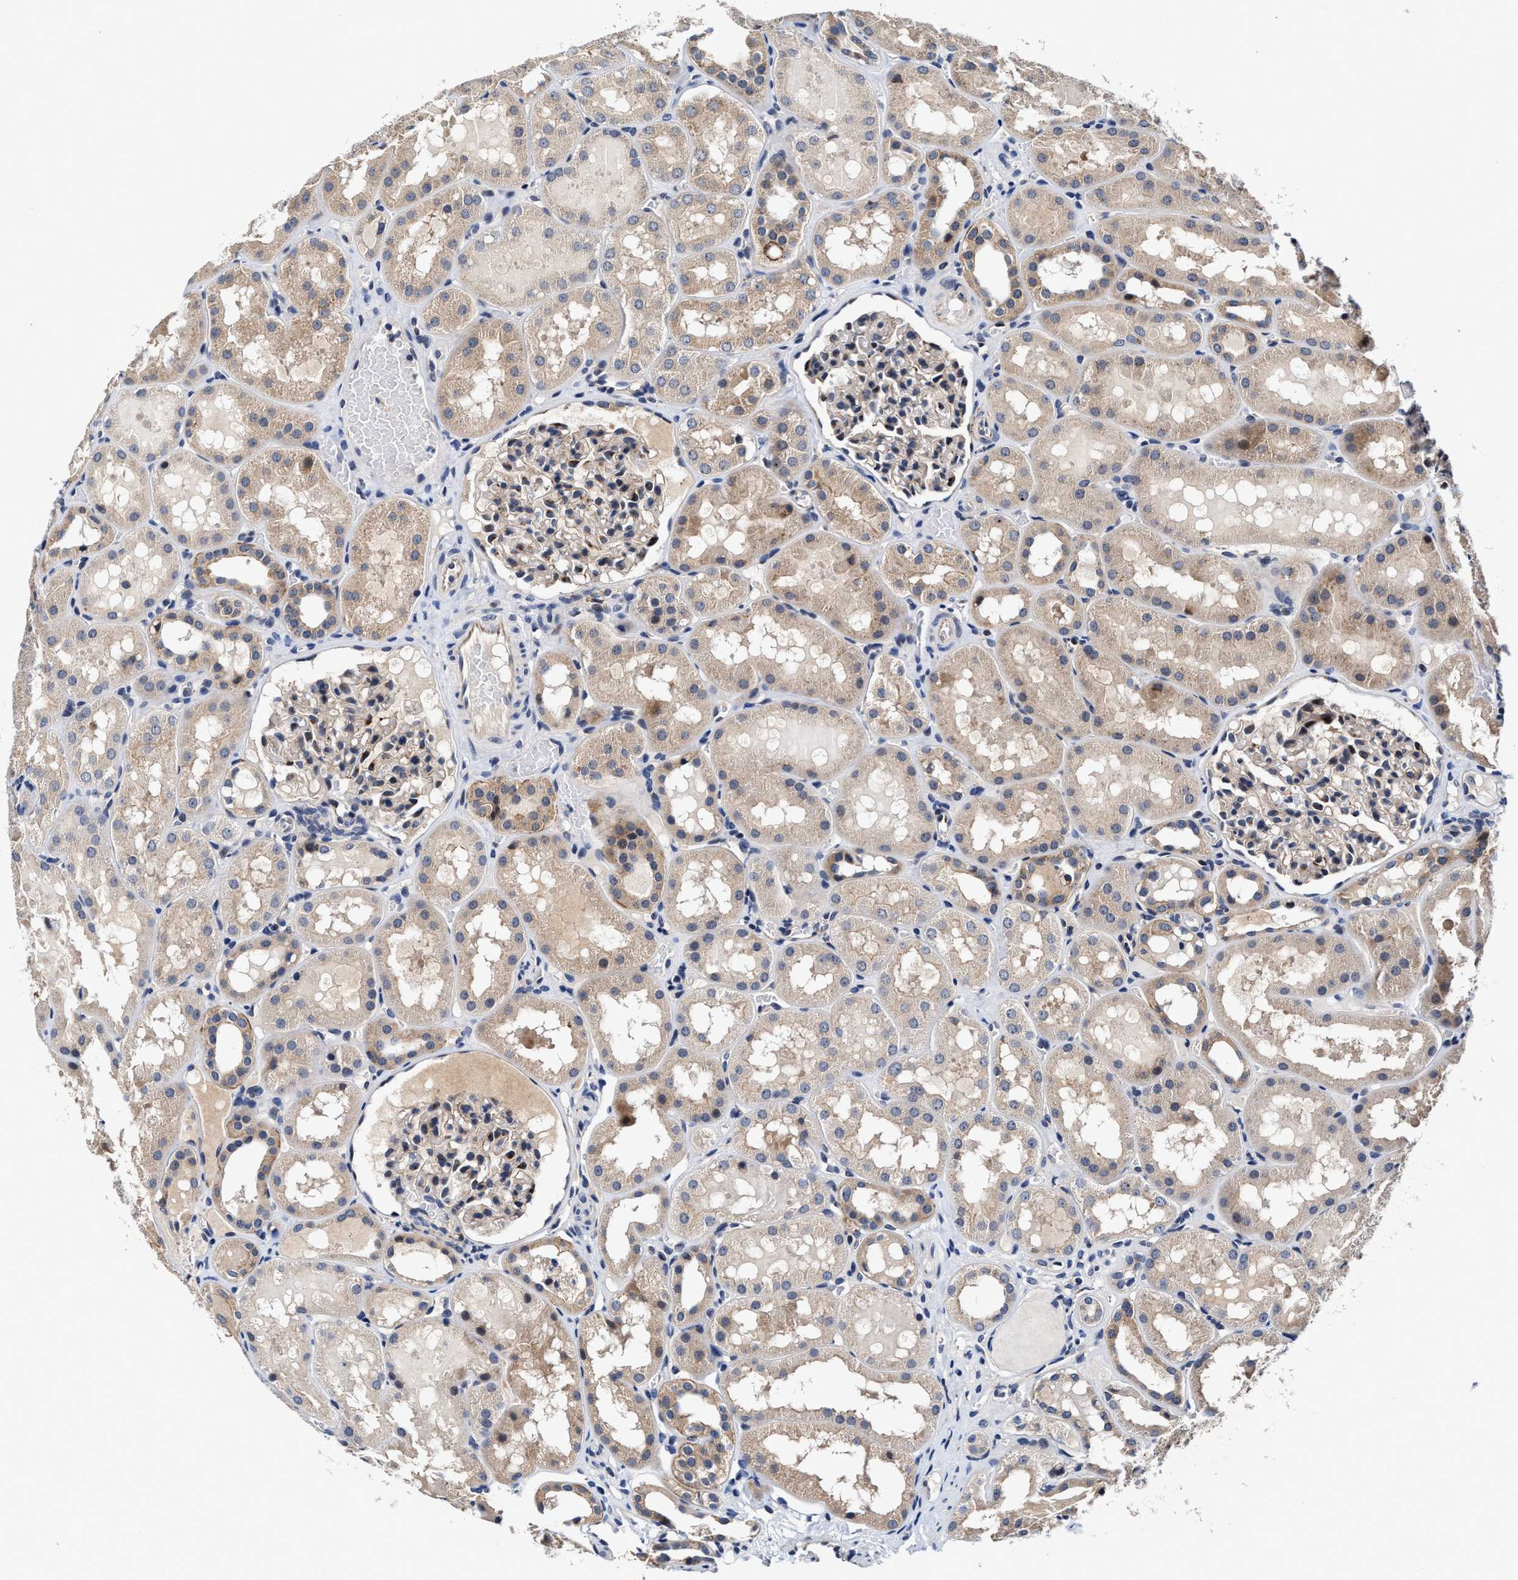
{"staining": {"intensity": "moderate", "quantity": "<25%", "location": "cytoplasmic/membranous"}, "tissue": "kidney", "cell_type": "Cells in glomeruli", "image_type": "normal", "snomed": [{"axis": "morphology", "description": "Normal tissue, NOS"}, {"axis": "topography", "description": "Kidney"}, {"axis": "topography", "description": "Urinary bladder"}], "caption": "The image displays staining of normal kidney, revealing moderate cytoplasmic/membranous protein positivity (brown color) within cells in glomeruli.", "gene": "TMEM53", "patient": {"sex": "male", "age": 16}}